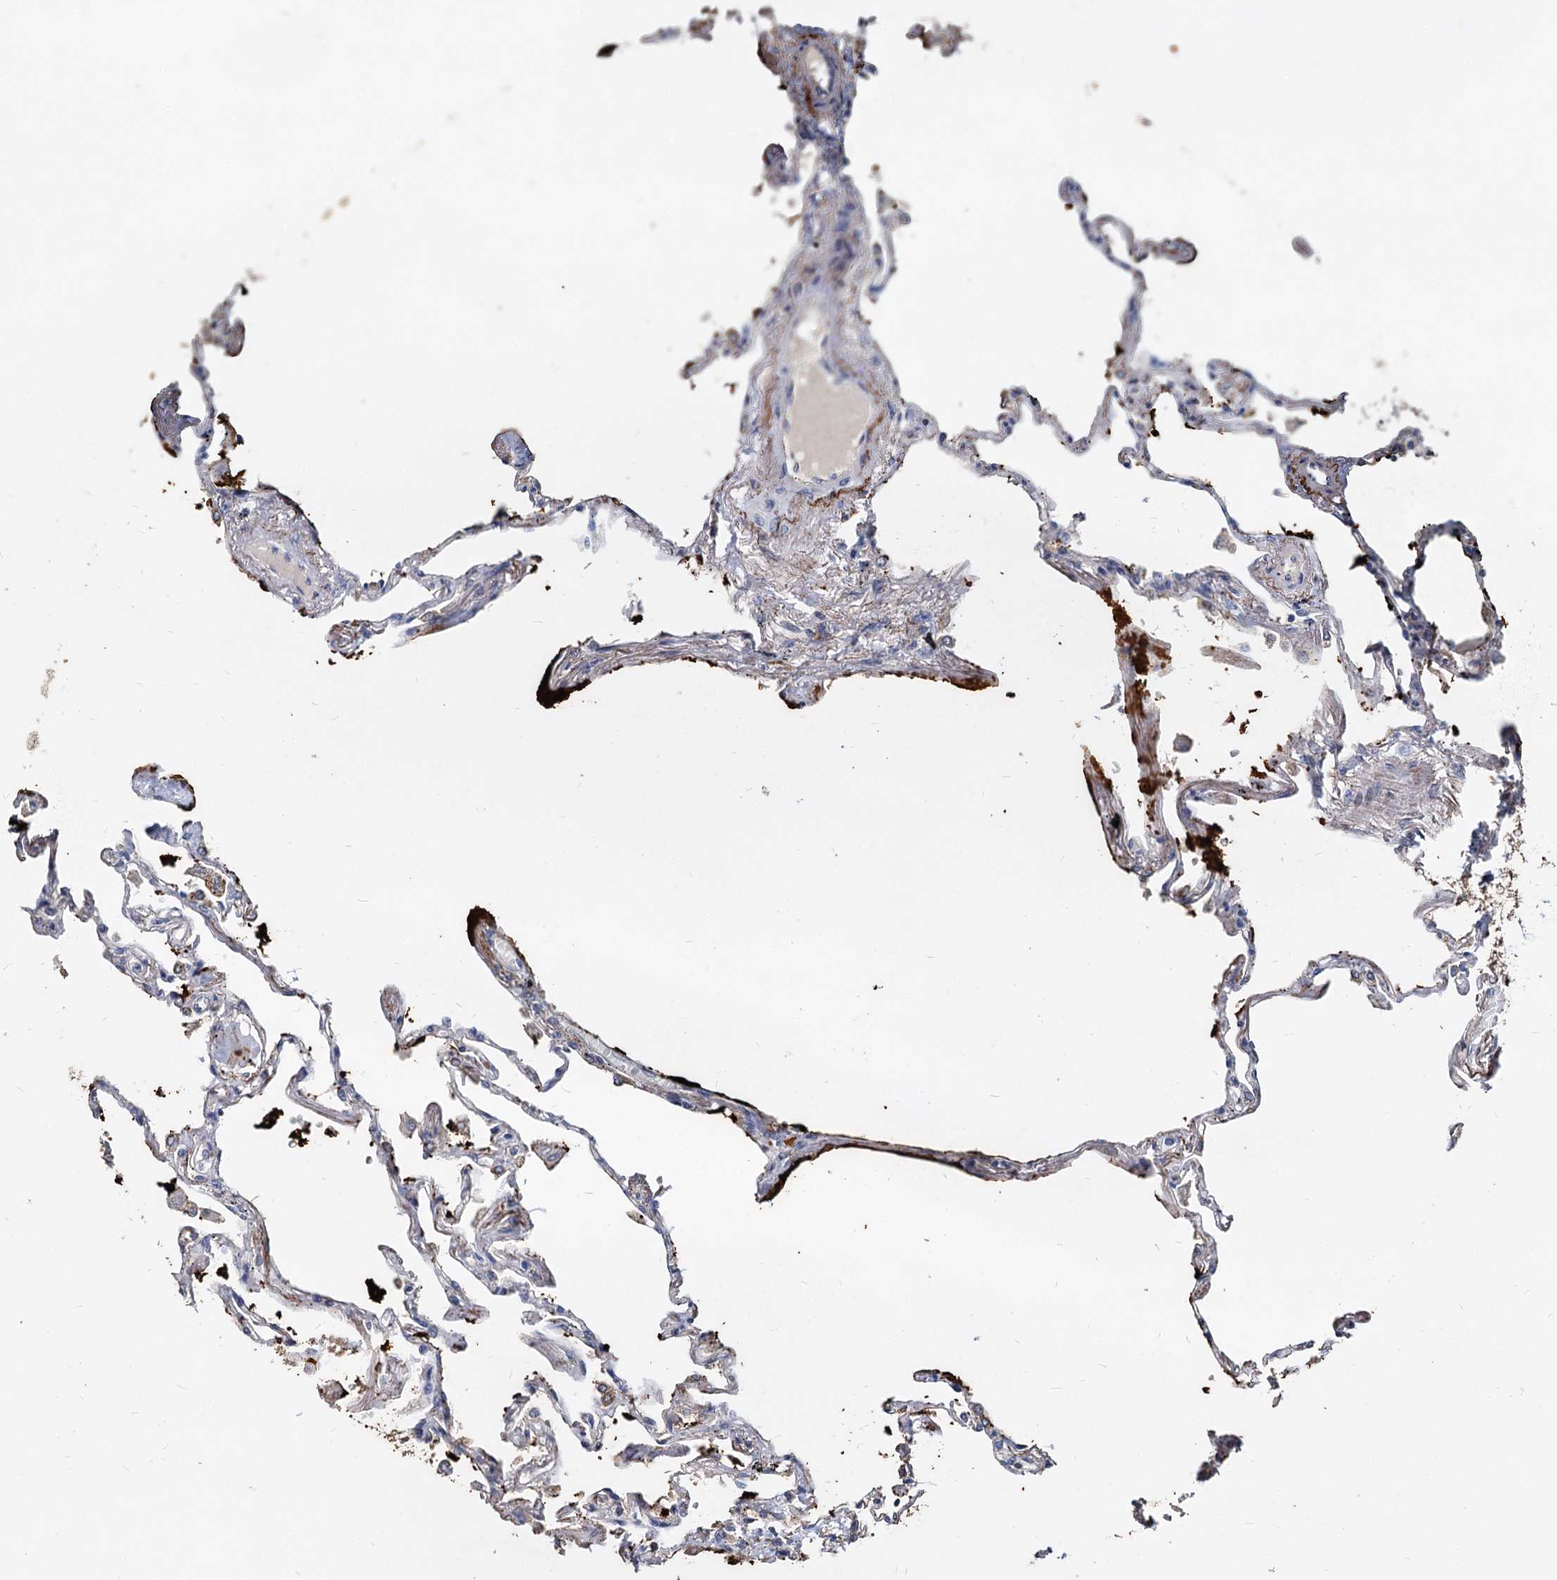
{"staining": {"intensity": "negative", "quantity": "none", "location": "none"}, "tissue": "lung", "cell_type": "Alveolar cells", "image_type": "normal", "snomed": [{"axis": "morphology", "description": "Normal tissue, NOS"}, {"axis": "topography", "description": "Lung"}], "caption": "DAB (3,3'-diaminobenzidine) immunohistochemical staining of benign lung exhibits no significant staining in alveolar cells. (Brightfield microscopy of DAB immunohistochemistry (IHC) at high magnification).", "gene": "DEPDC4", "patient": {"sex": "female", "age": 67}}